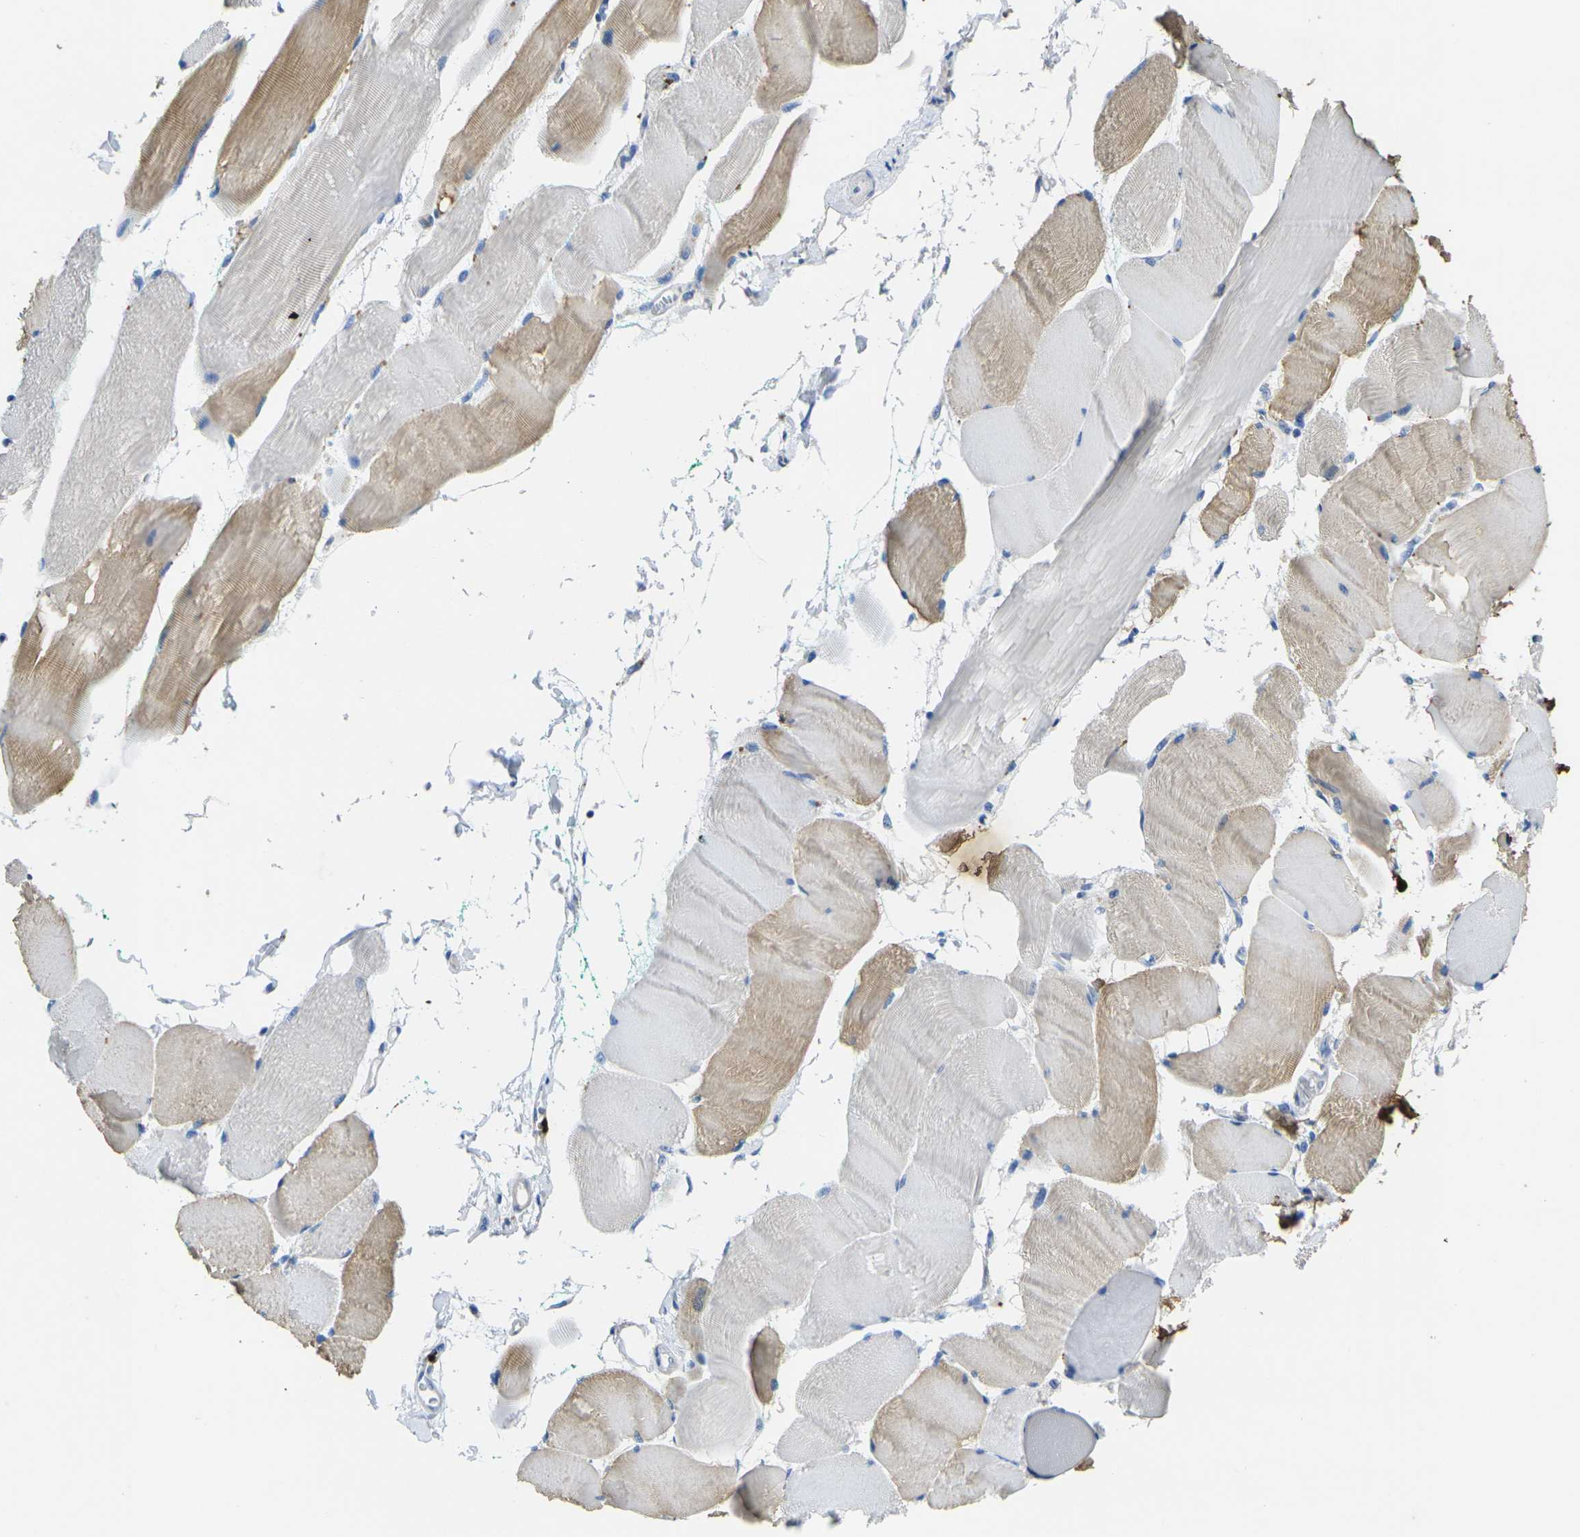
{"staining": {"intensity": "weak", "quantity": "25%-75%", "location": "cytoplasmic/membranous"}, "tissue": "skeletal muscle", "cell_type": "Myocytes", "image_type": "normal", "snomed": [{"axis": "morphology", "description": "Normal tissue, NOS"}, {"axis": "morphology", "description": "Squamous cell carcinoma, NOS"}, {"axis": "topography", "description": "Skeletal muscle"}], "caption": "This micrograph exhibits unremarkable skeletal muscle stained with immunohistochemistry (IHC) to label a protein in brown. The cytoplasmic/membranous of myocytes show weak positivity for the protein. Nuclei are counter-stained blue.", "gene": "S100A9", "patient": {"sex": "male", "age": 51}}